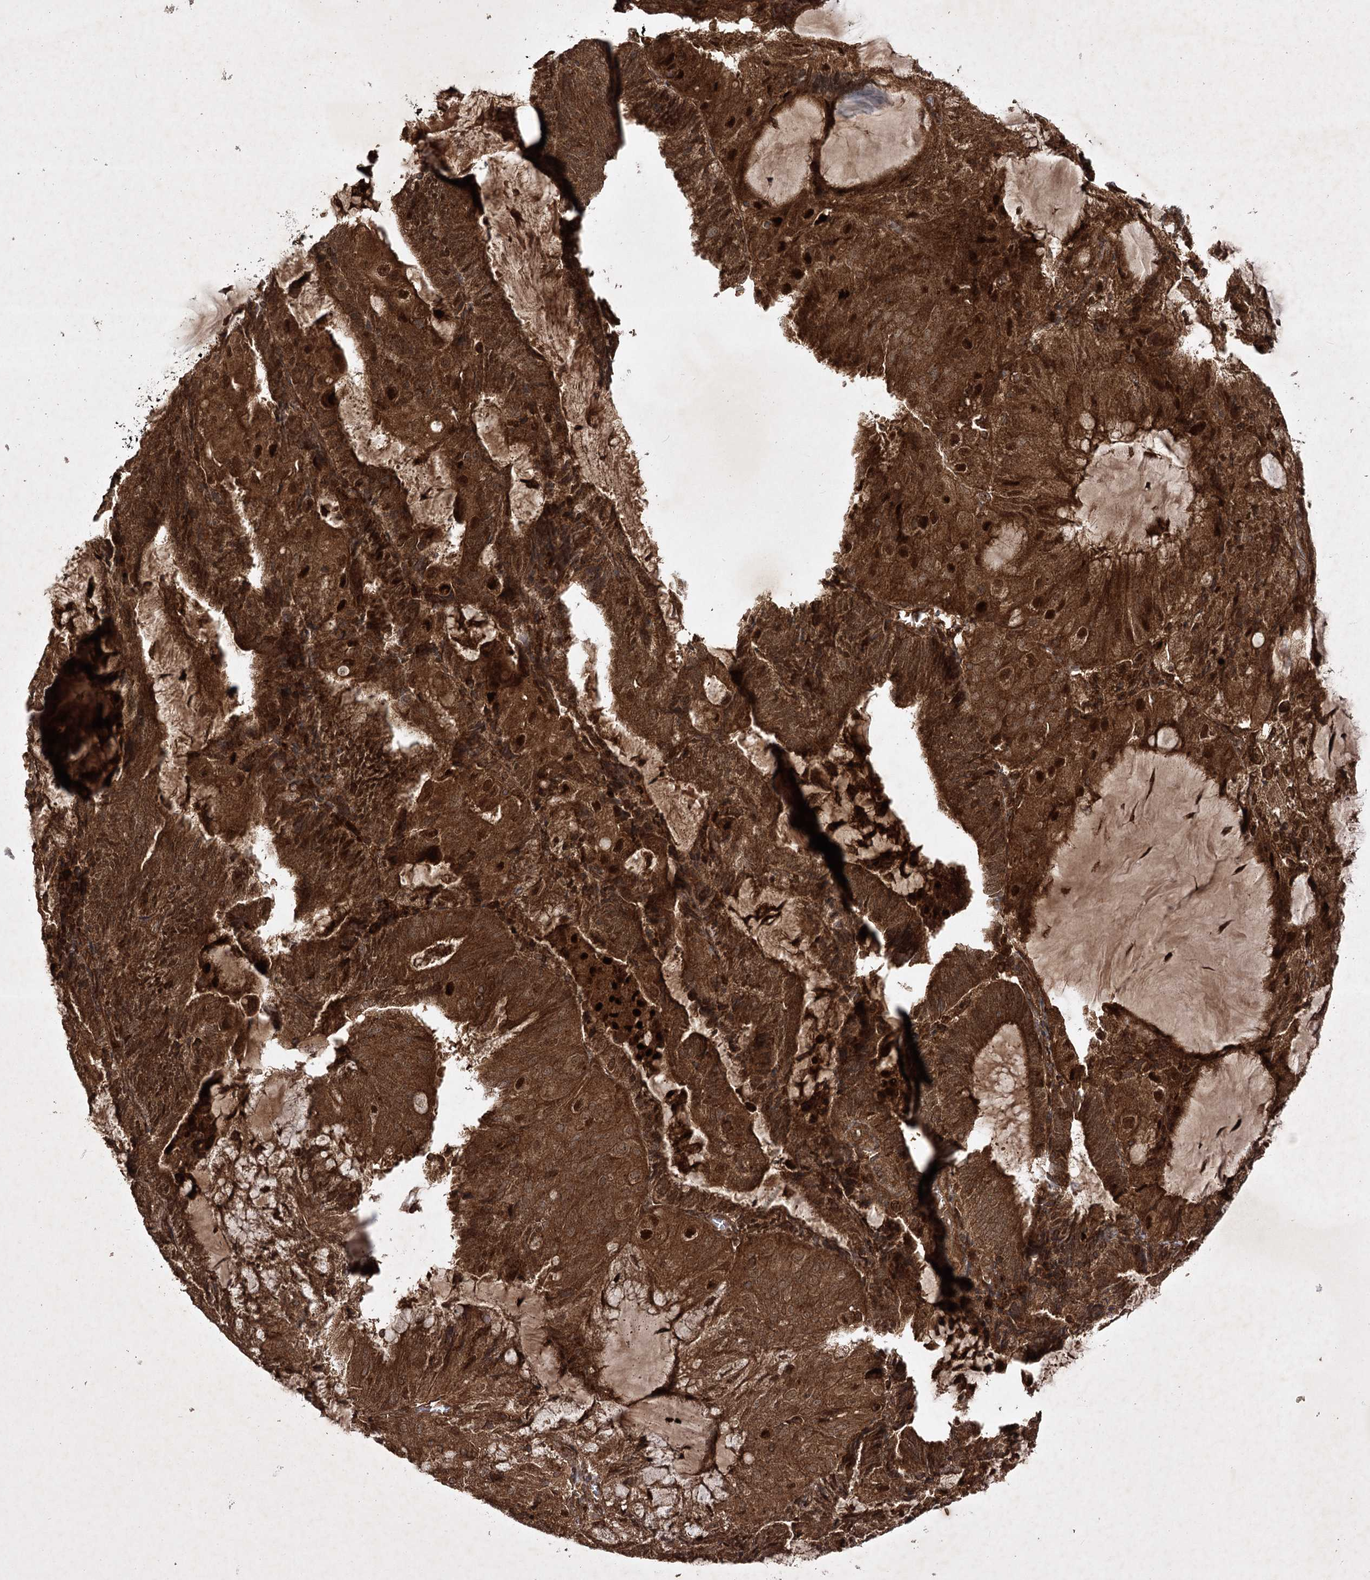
{"staining": {"intensity": "strong", "quantity": ">75%", "location": "cytoplasmic/membranous,nuclear"}, "tissue": "endometrial cancer", "cell_type": "Tumor cells", "image_type": "cancer", "snomed": [{"axis": "morphology", "description": "Adenocarcinoma, NOS"}, {"axis": "topography", "description": "Endometrium"}], "caption": "IHC (DAB (3,3'-diaminobenzidine)) staining of human endometrial cancer demonstrates strong cytoplasmic/membranous and nuclear protein positivity in approximately >75% of tumor cells. The staining was performed using DAB, with brown indicating positive protein expression. Nuclei are stained blue with hematoxylin.", "gene": "DNAJC13", "patient": {"sex": "female", "age": 81}}